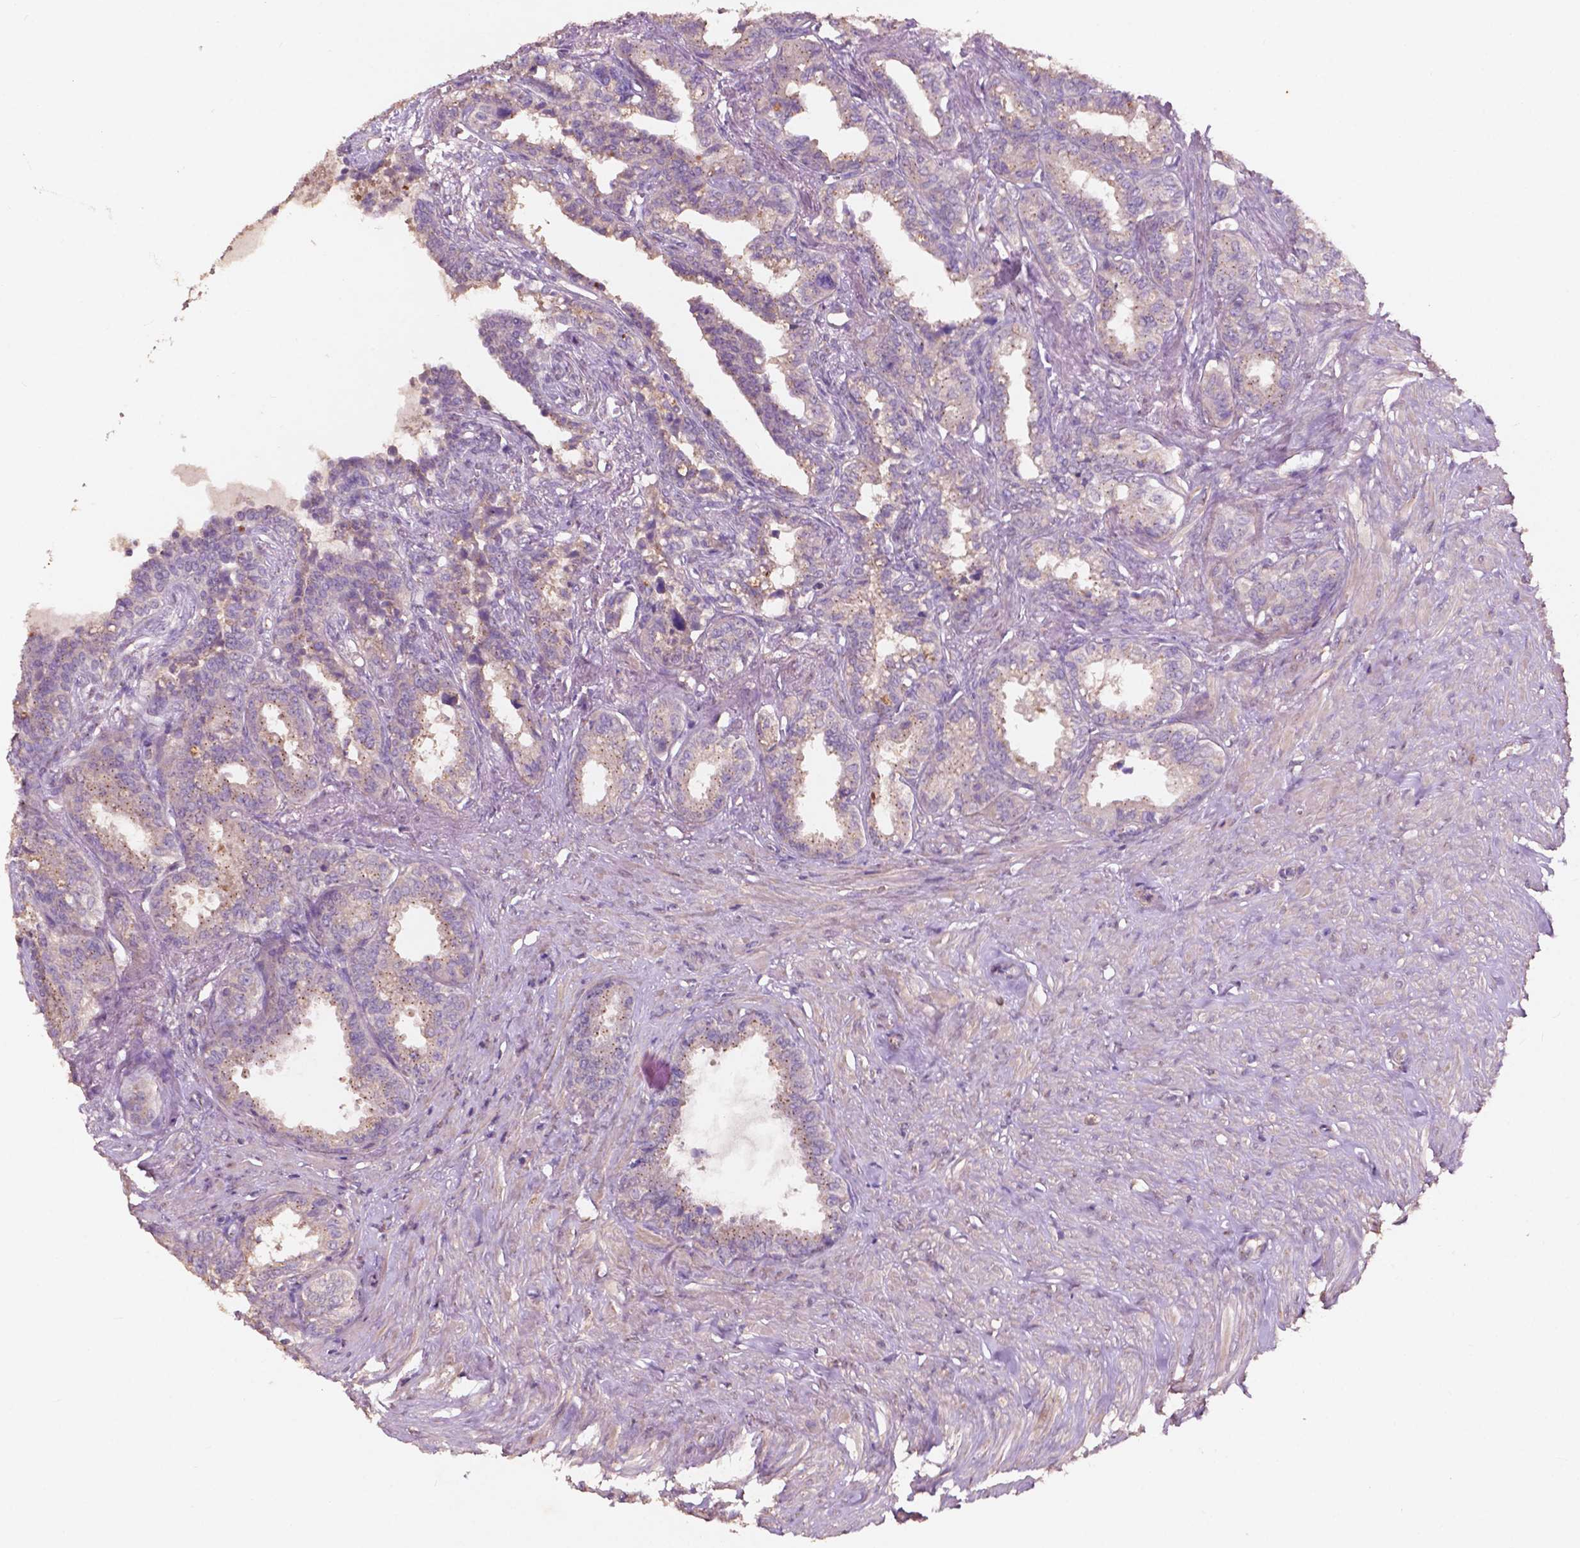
{"staining": {"intensity": "weak", "quantity": "25%-75%", "location": "cytoplasmic/membranous"}, "tissue": "seminal vesicle", "cell_type": "Glandular cells", "image_type": "normal", "snomed": [{"axis": "morphology", "description": "Normal tissue, NOS"}, {"axis": "morphology", "description": "Urothelial carcinoma, NOS"}, {"axis": "topography", "description": "Urinary bladder"}, {"axis": "topography", "description": "Seminal veicle"}], "caption": "Immunohistochemistry of normal human seminal vesicle reveals low levels of weak cytoplasmic/membranous staining in approximately 25%-75% of glandular cells.", "gene": "CHPT1", "patient": {"sex": "male", "age": 76}}